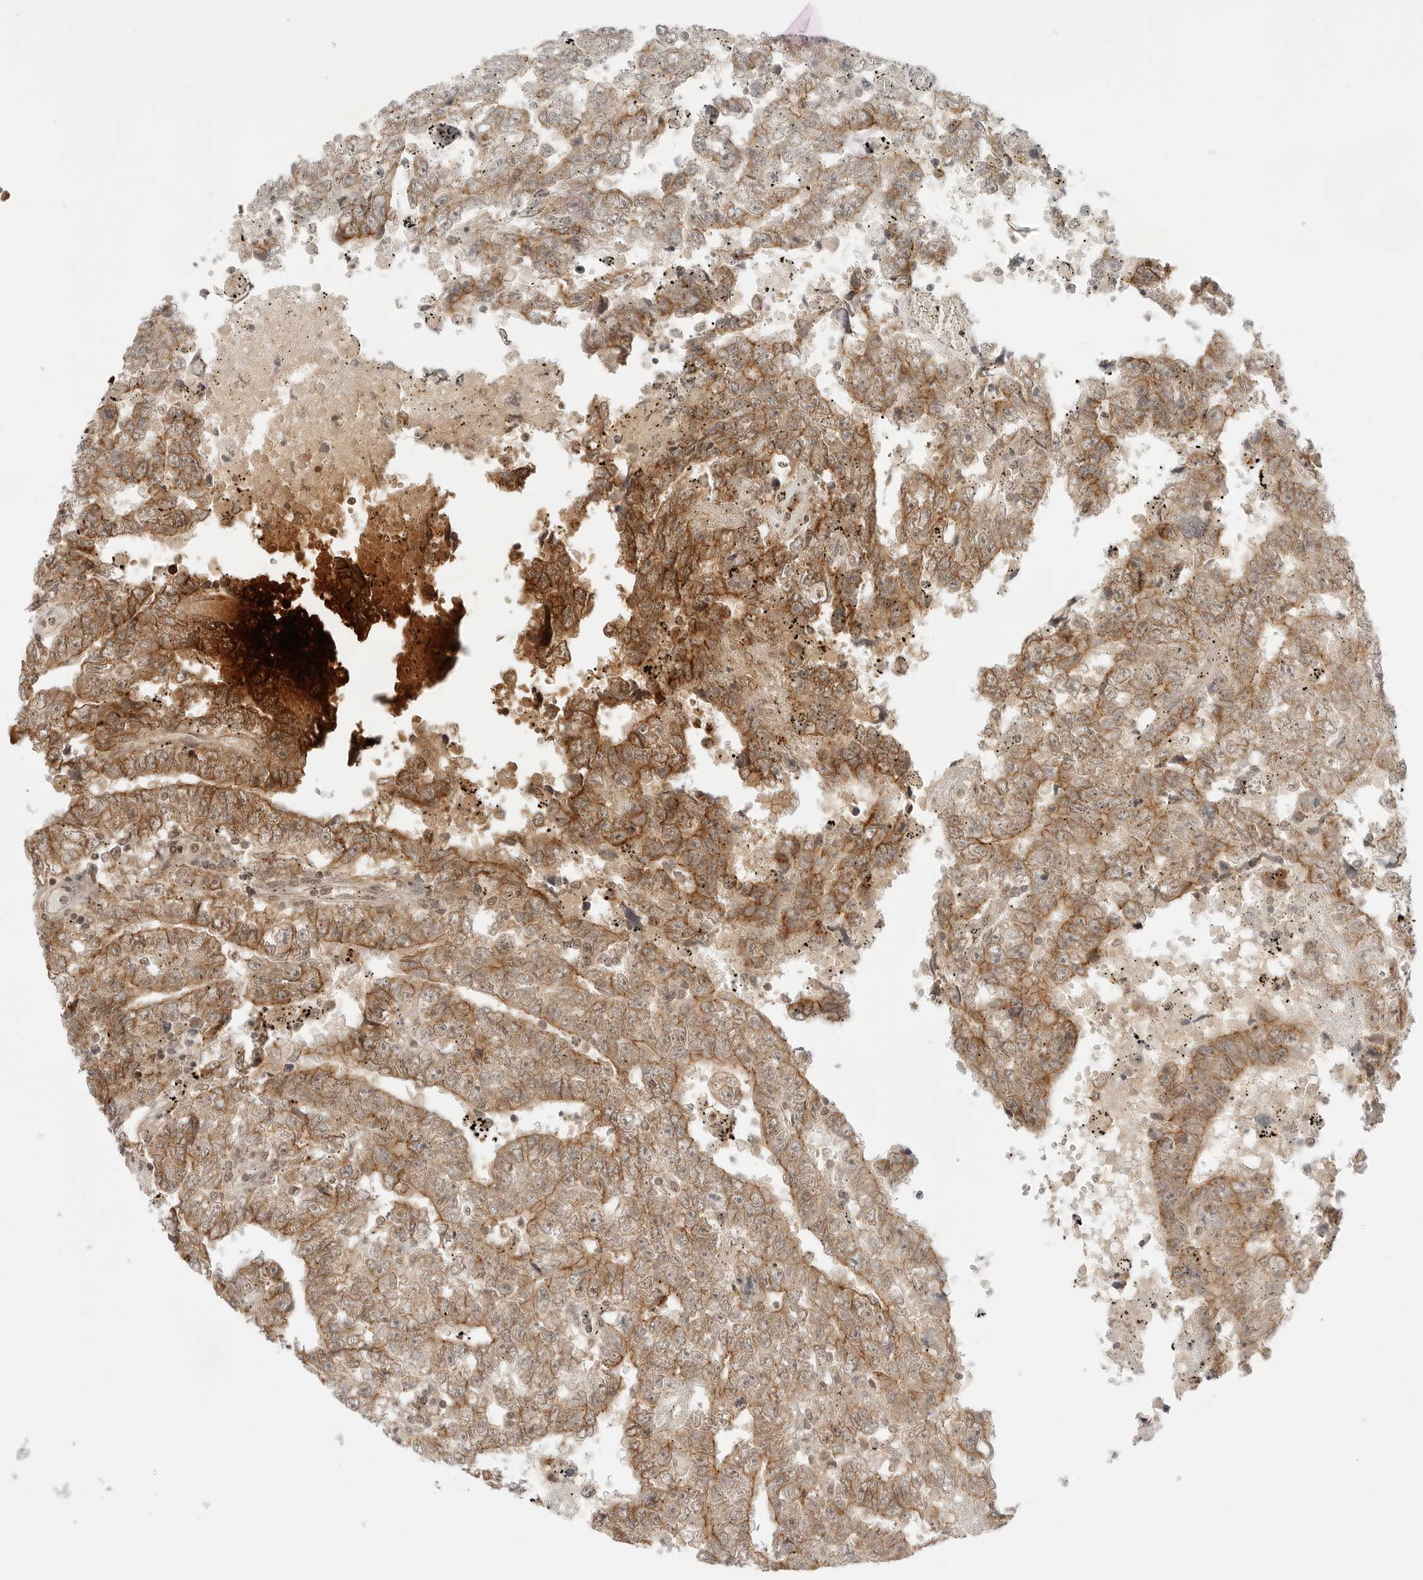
{"staining": {"intensity": "moderate", "quantity": ">75%", "location": "cytoplasmic/membranous"}, "tissue": "testis cancer", "cell_type": "Tumor cells", "image_type": "cancer", "snomed": [{"axis": "morphology", "description": "Carcinoma, Embryonal, NOS"}, {"axis": "topography", "description": "Testis"}], "caption": "This image displays immunohistochemistry staining of testis embryonal carcinoma, with medium moderate cytoplasmic/membranous staining in about >75% of tumor cells.", "gene": "EPHA1", "patient": {"sex": "male", "age": 25}}